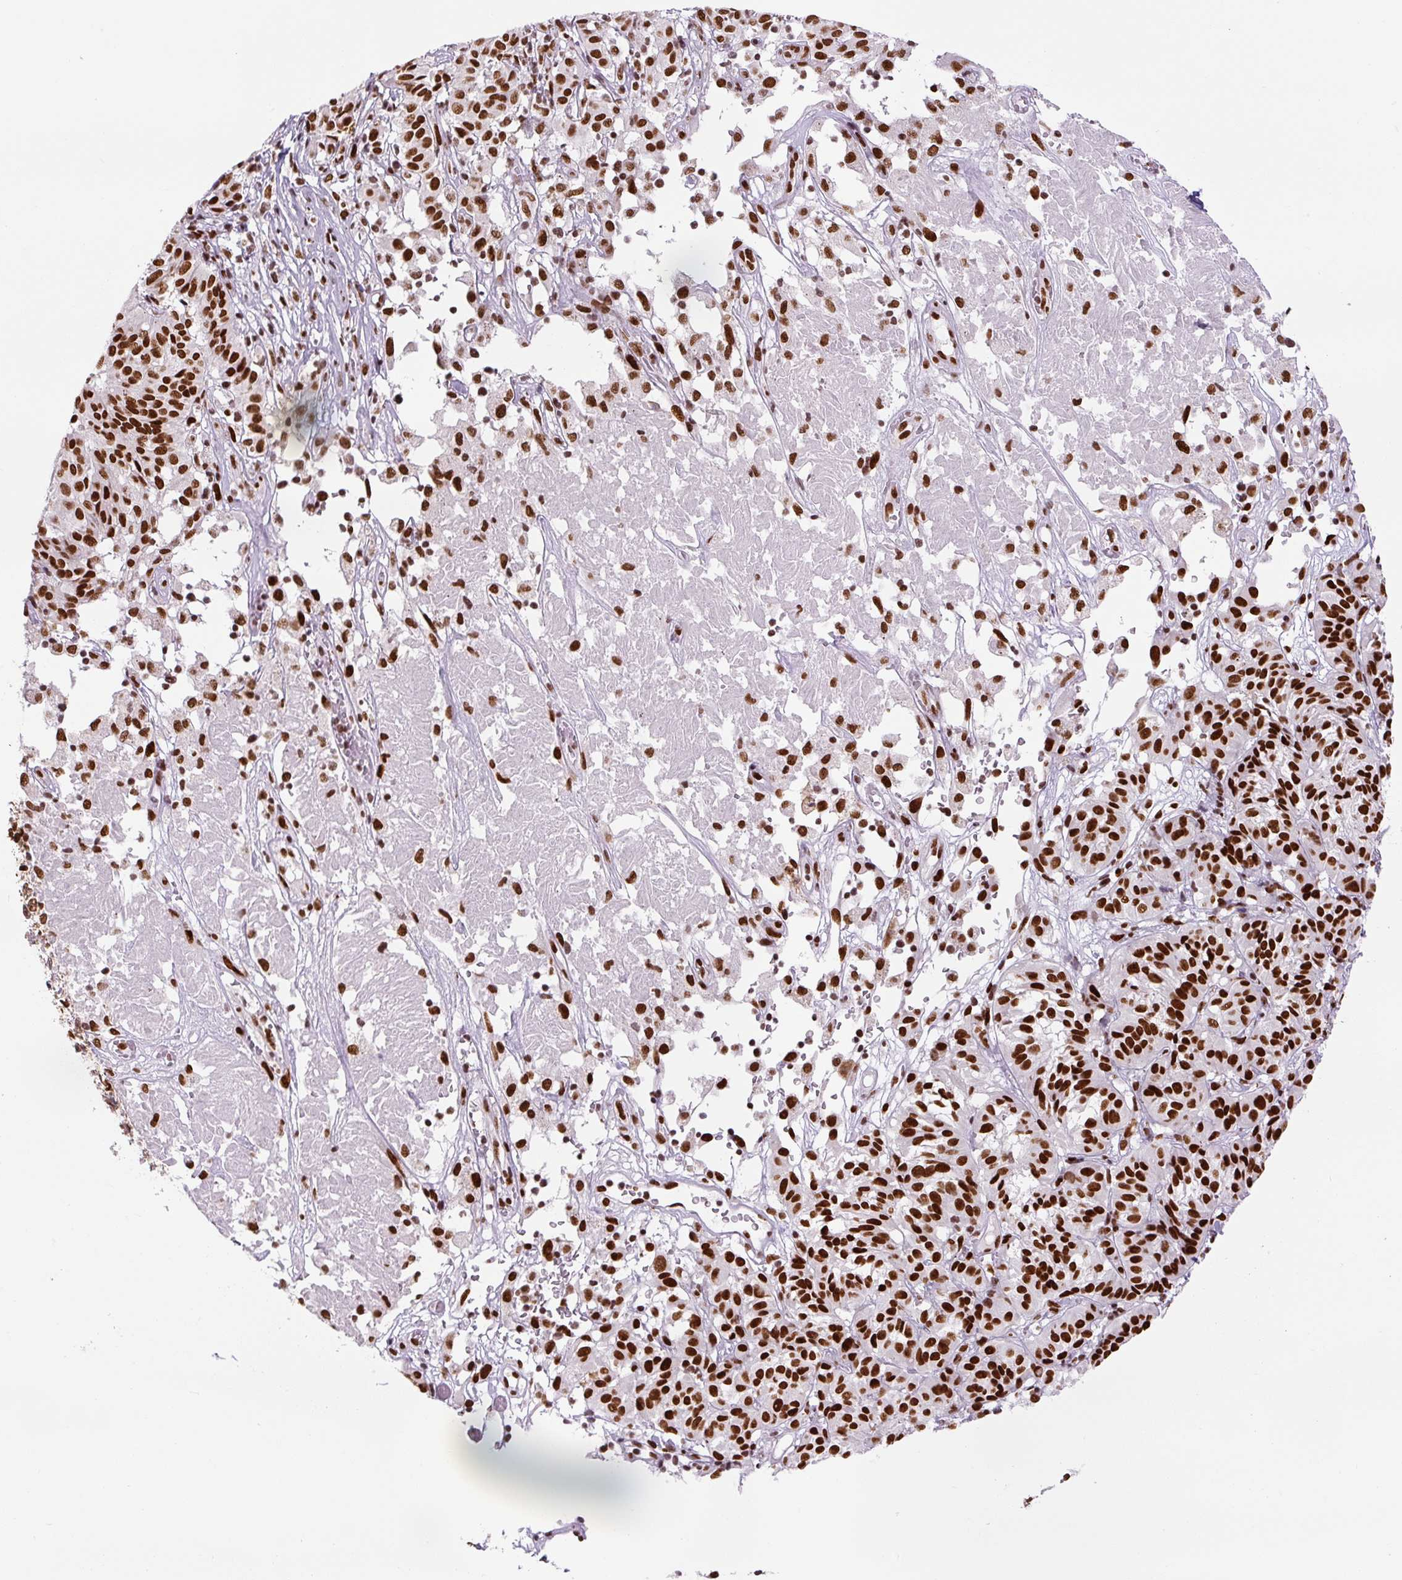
{"staining": {"intensity": "strong", "quantity": ">75%", "location": "nuclear"}, "tissue": "melanoma", "cell_type": "Tumor cells", "image_type": "cancer", "snomed": [{"axis": "morphology", "description": "Malignant melanoma, NOS"}, {"axis": "topography", "description": "Skin"}], "caption": "Immunohistochemistry (DAB) staining of human melanoma exhibits strong nuclear protein staining in approximately >75% of tumor cells. (Brightfield microscopy of DAB IHC at high magnification).", "gene": "FUS", "patient": {"sex": "female", "age": 72}}